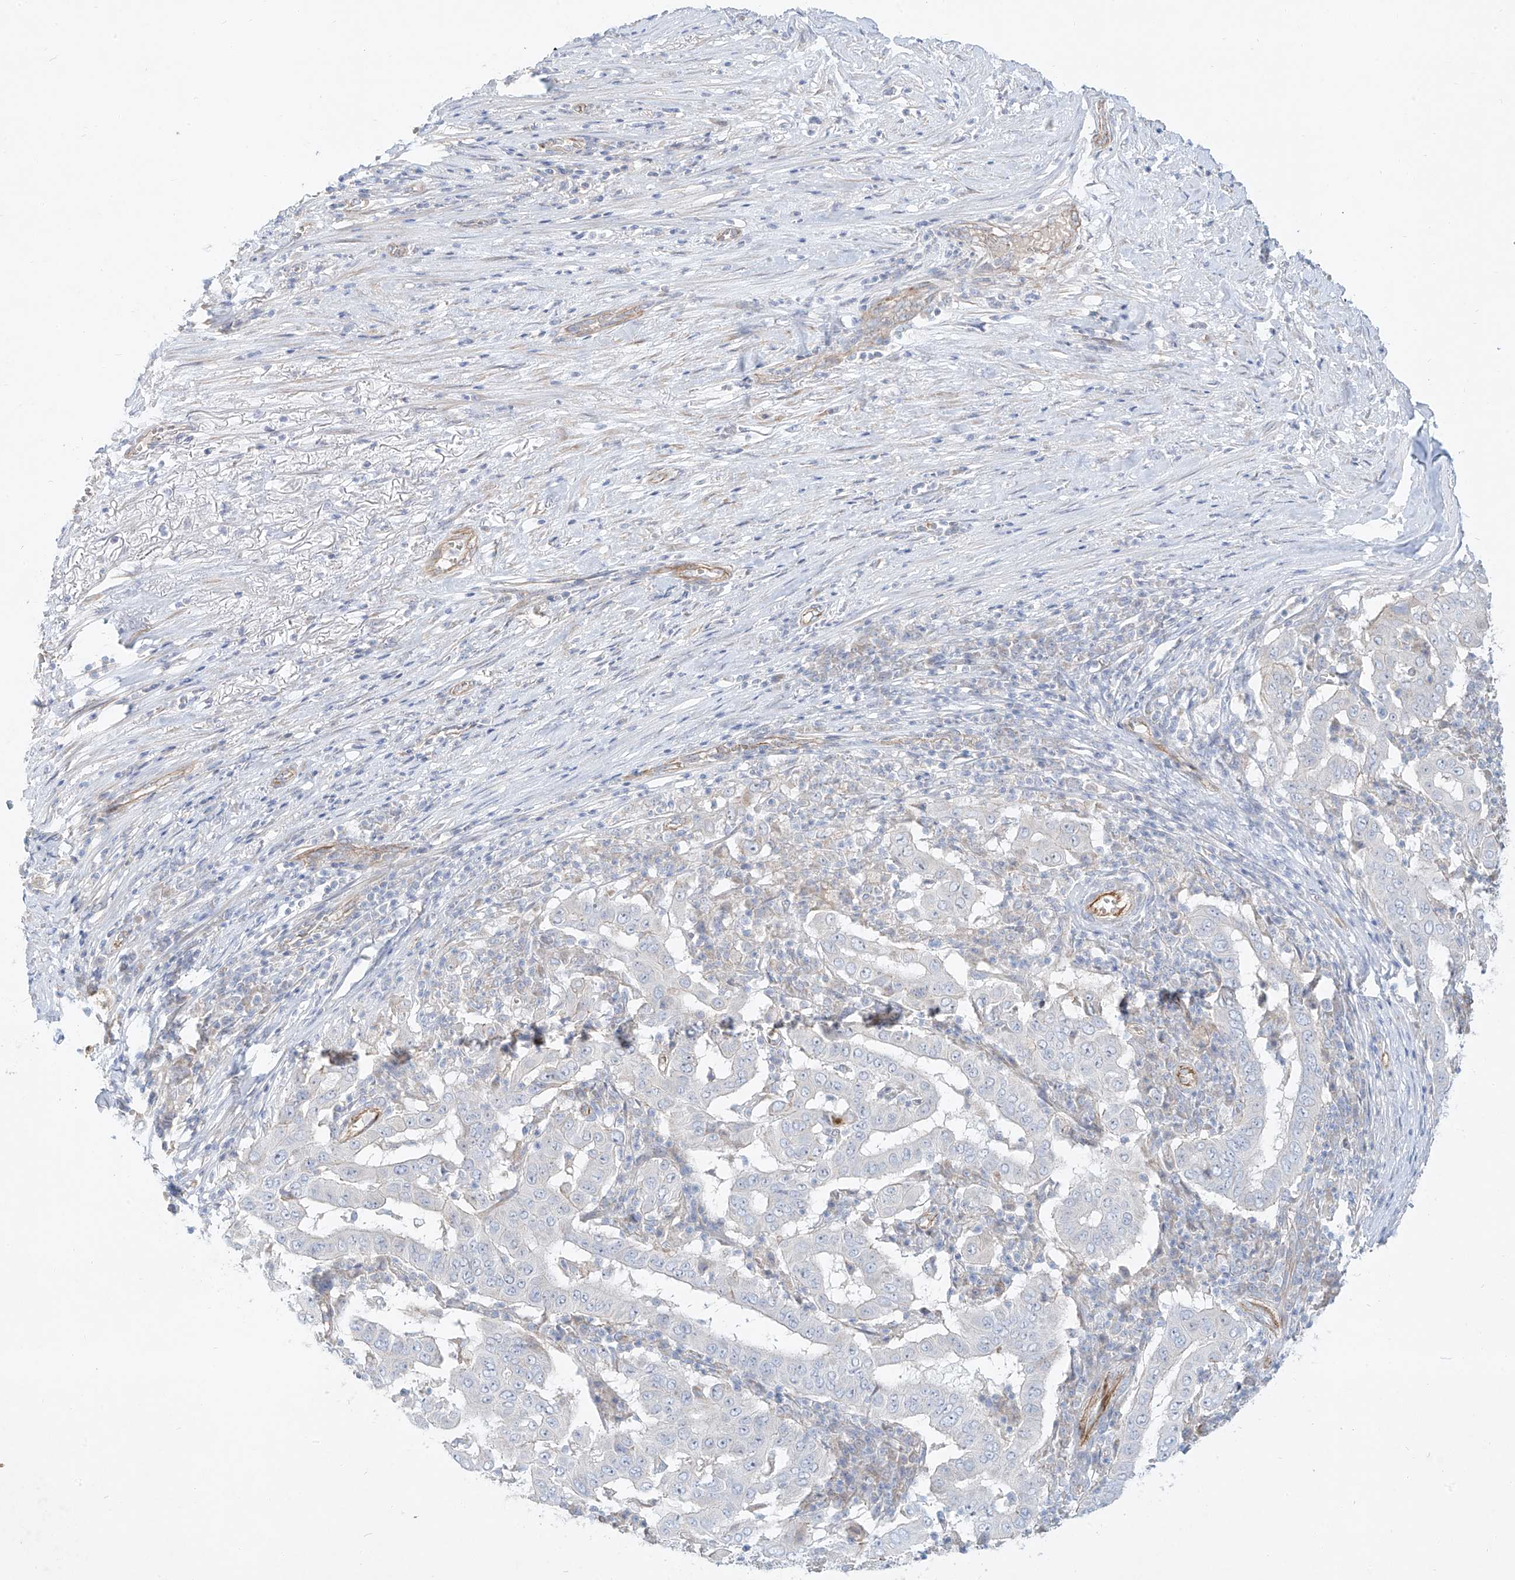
{"staining": {"intensity": "negative", "quantity": "none", "location": "none"}, "tissue": "pancreatic cancer", "cell_type": "Tumor cells", "image_type": "cancer", "snomed": [{"axis": "morphology", "description": "Adenocarcinoma, NOS"}, {"axis": "topography", "description": "Pancreas"}], "caption": "Human pancreatic cancer stained for a protein using immunohistochemistry demonstrates no positivity in tumor cells.", "gene": "AJM1", "patient": {"sex": "male", "age": 63}}